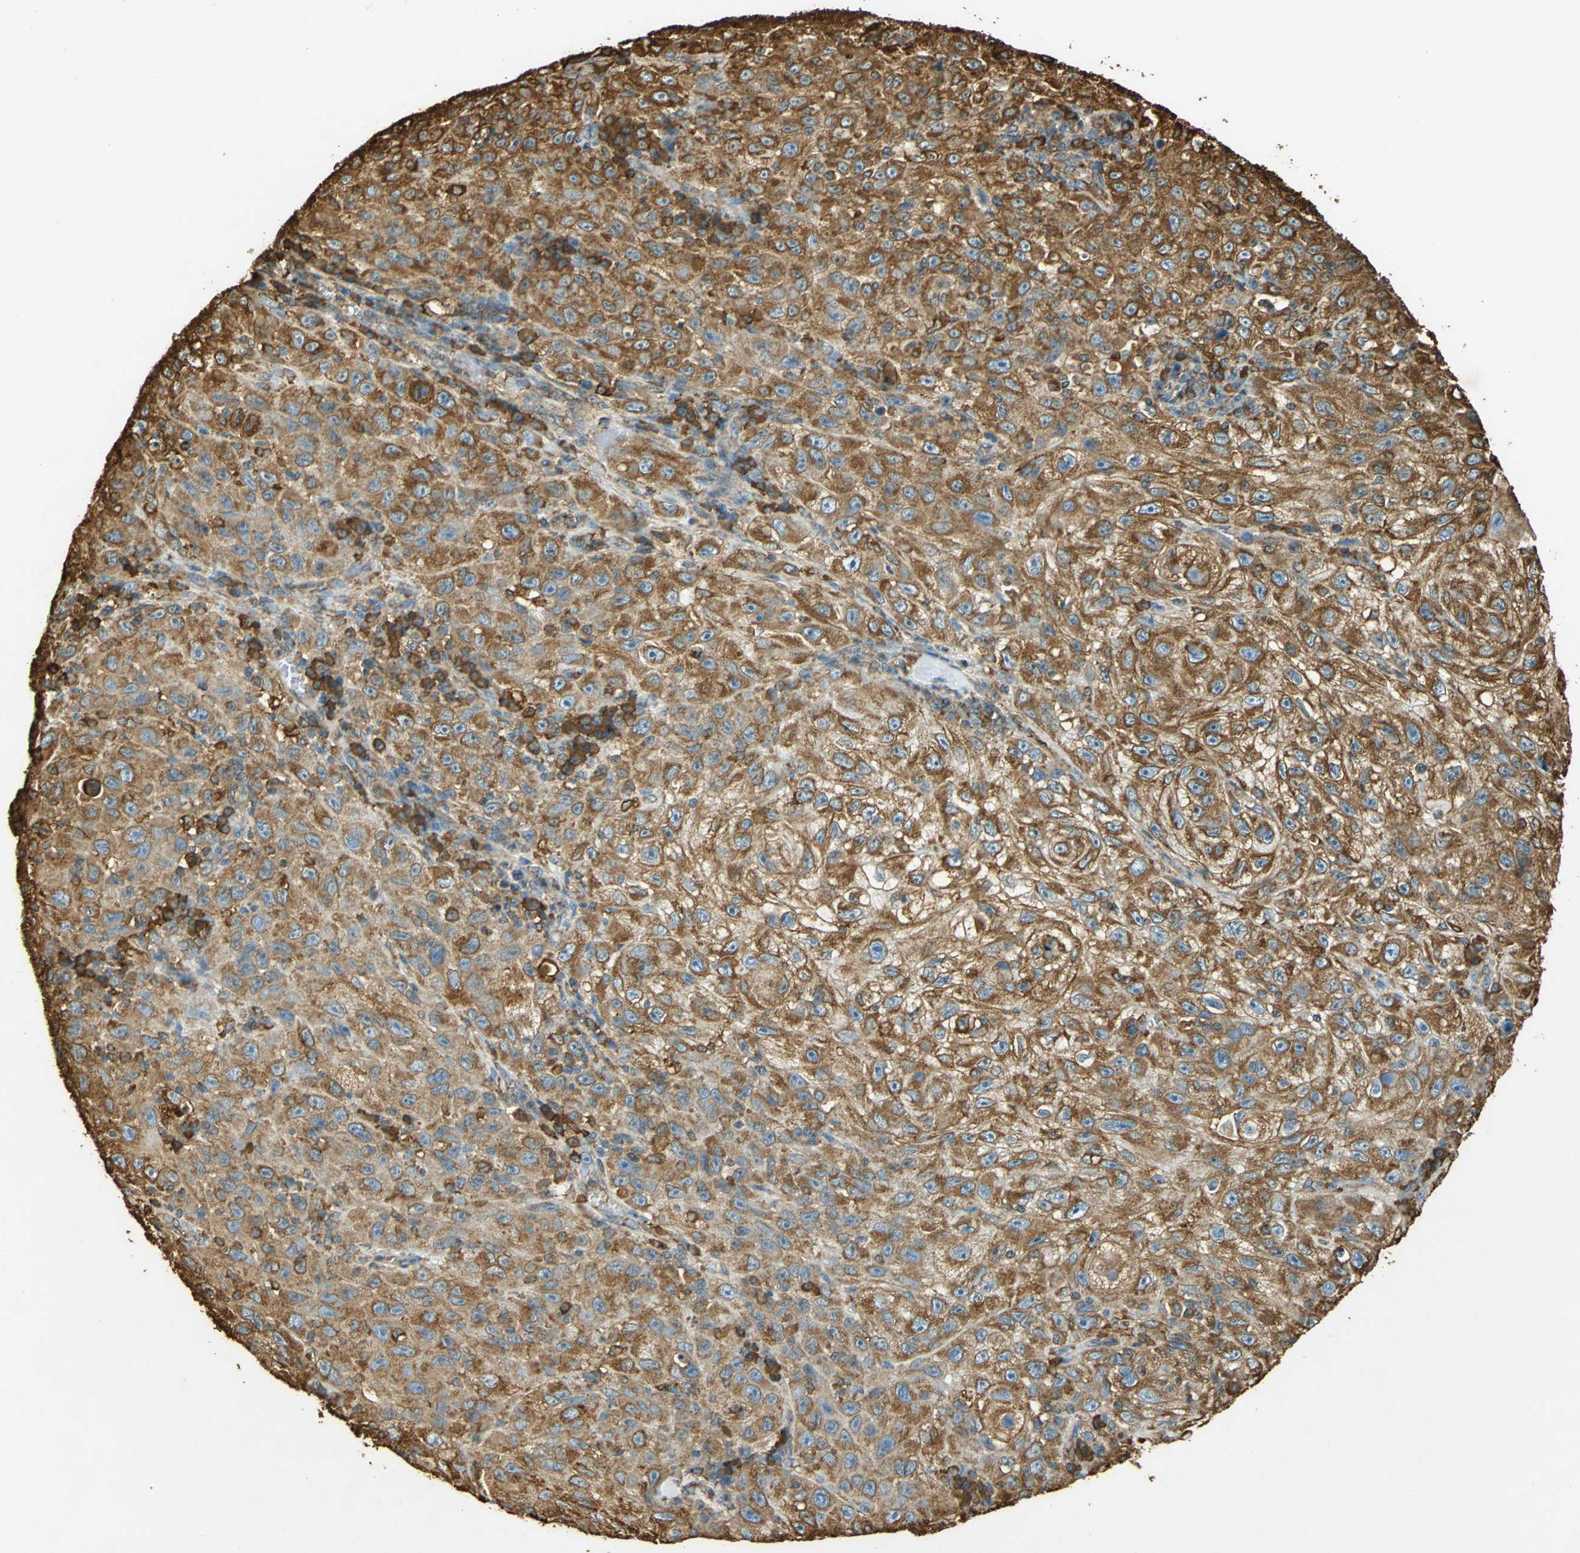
{"staining": {"intensity": "strong", "quantity": ">75%", "location": "cytoplasmic/membranous"}, "tissue": "skin cancer", "cell_type": "Tumor cells", "image_type": "cancer", "snomed": [{"axis": "morphology", "description": "Squamous cell carcinoma, NOS"}, {"axis": "topography", "description": "Skin"}], "caption": "A high amount of strong cytoplasmic/membranous expression is appreciated in approximately >75% of tumor cells in skin squamous cell carcinoma tissue.", "gene": "HSP90B1", "patient": {"sex": "male", "age": 75}}